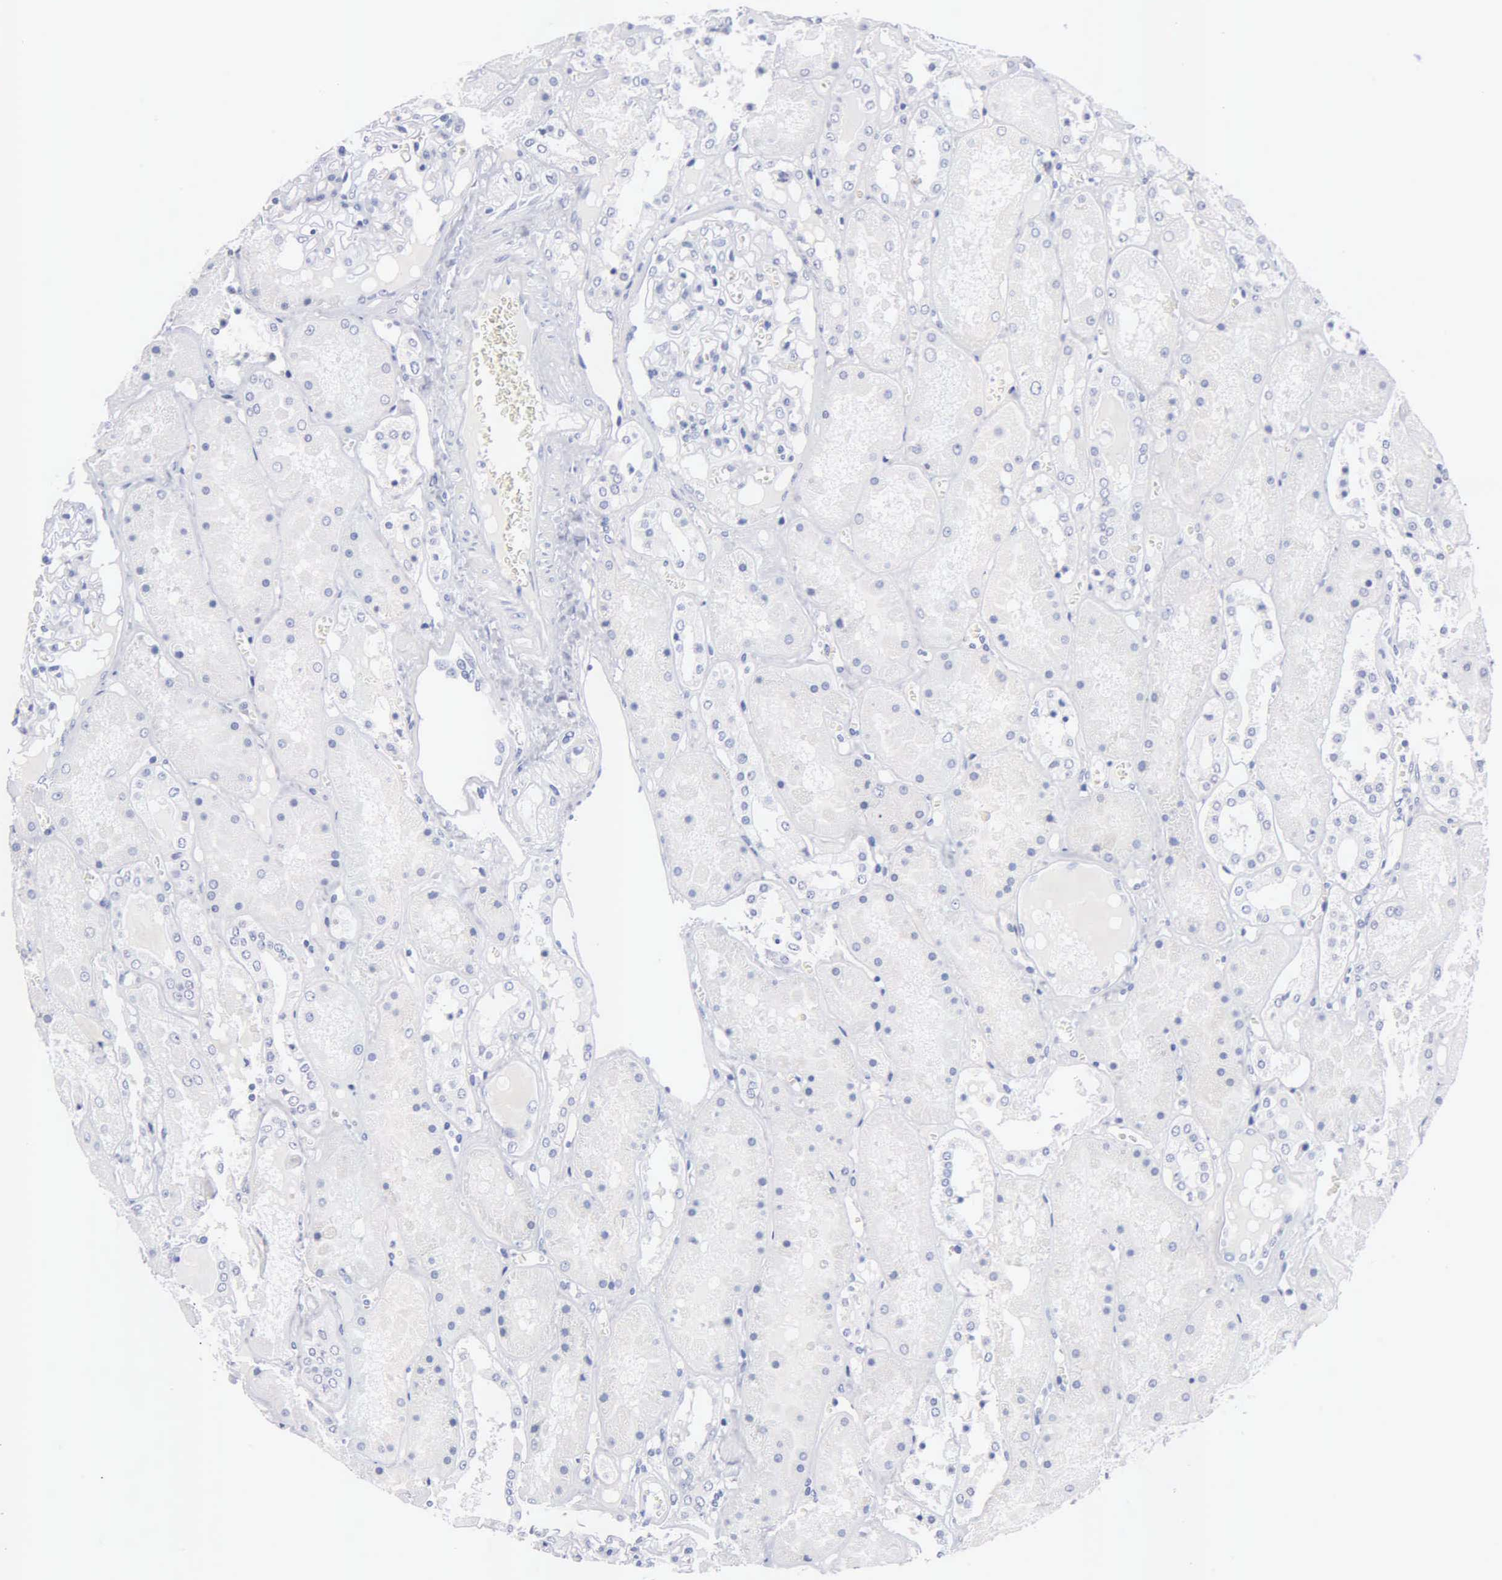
{"staining": {"intensity": "negative", "quantity": "none", "location": "none"}, "tissue": "kidney", "cell_type": "Cells in glomeruli", "image_type": "normal", "snomed": [{"axis": "morphology", "description": "Normal tissue, NOS"}, {"axis": "topography", "description": "Kidney"}], "caption": "Immunohistochemical staining of benign human kidney demonstrates no significant staining in cells in glomeruli. (DAB IHC visualized using brightfield microscopy, high magnification).", "gene": "ASPHD2", "patient": {"sex": "male", "age": 36}}